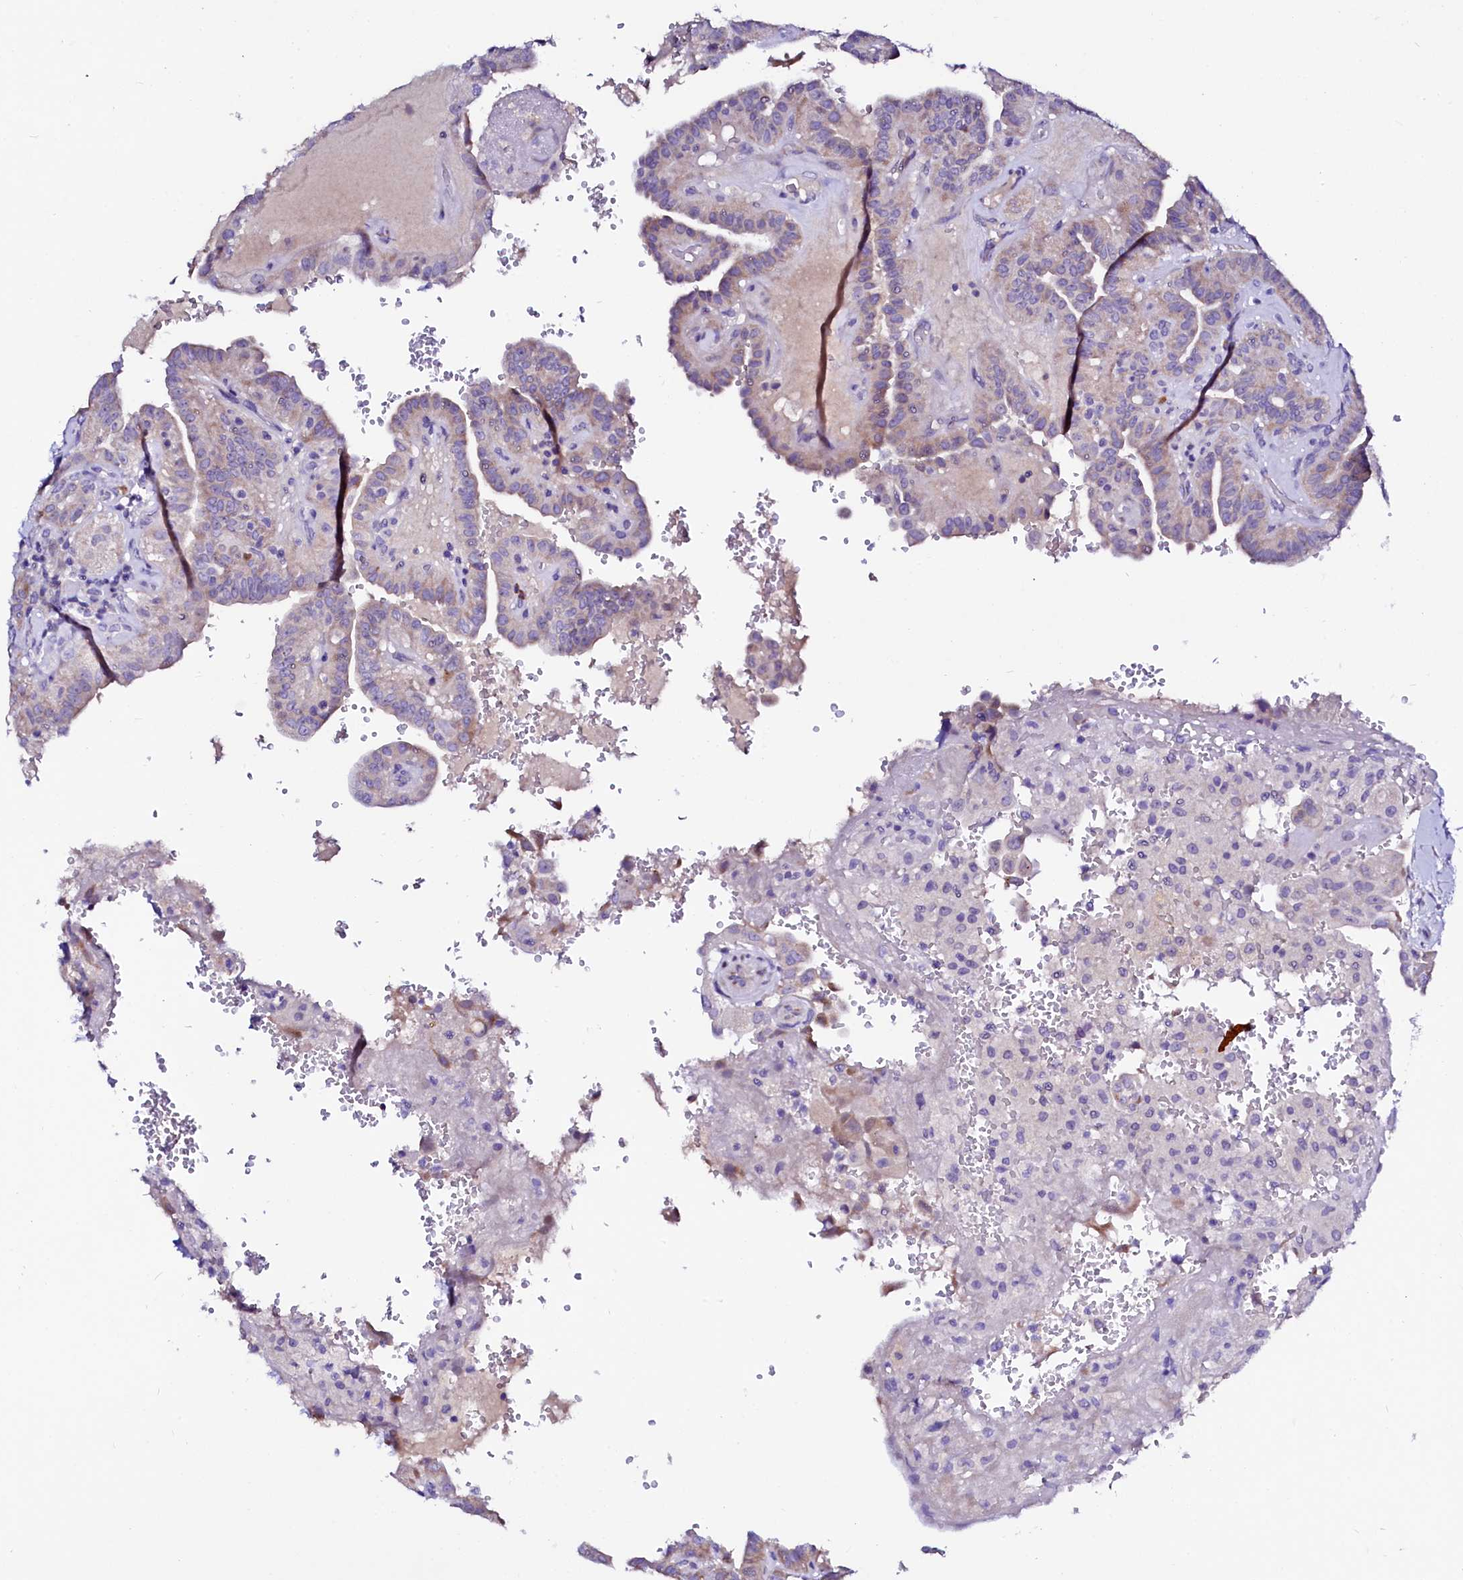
{"staining": {"intensity": "weak", "quantity": "<25%", "location": "cytoplasmic/membranous"}, "tissue": "thyroid cancer", "cell_type": "Tumor cells", "image_type": "cancer", "snomed": [{"axis": "morphology", "description": "Papillary adenocarcinoma, NOS"}, {"axis": "topography", "description": "Thyroid gland"}], "caption": "High power microscopy image of an immunohistochemistry (IHC) histopathology image of thyroid cancer, revealing no significant positivity in tumor cells.", "gene": "BTBD16", "patient": {"sex": "male", "age": 77}}